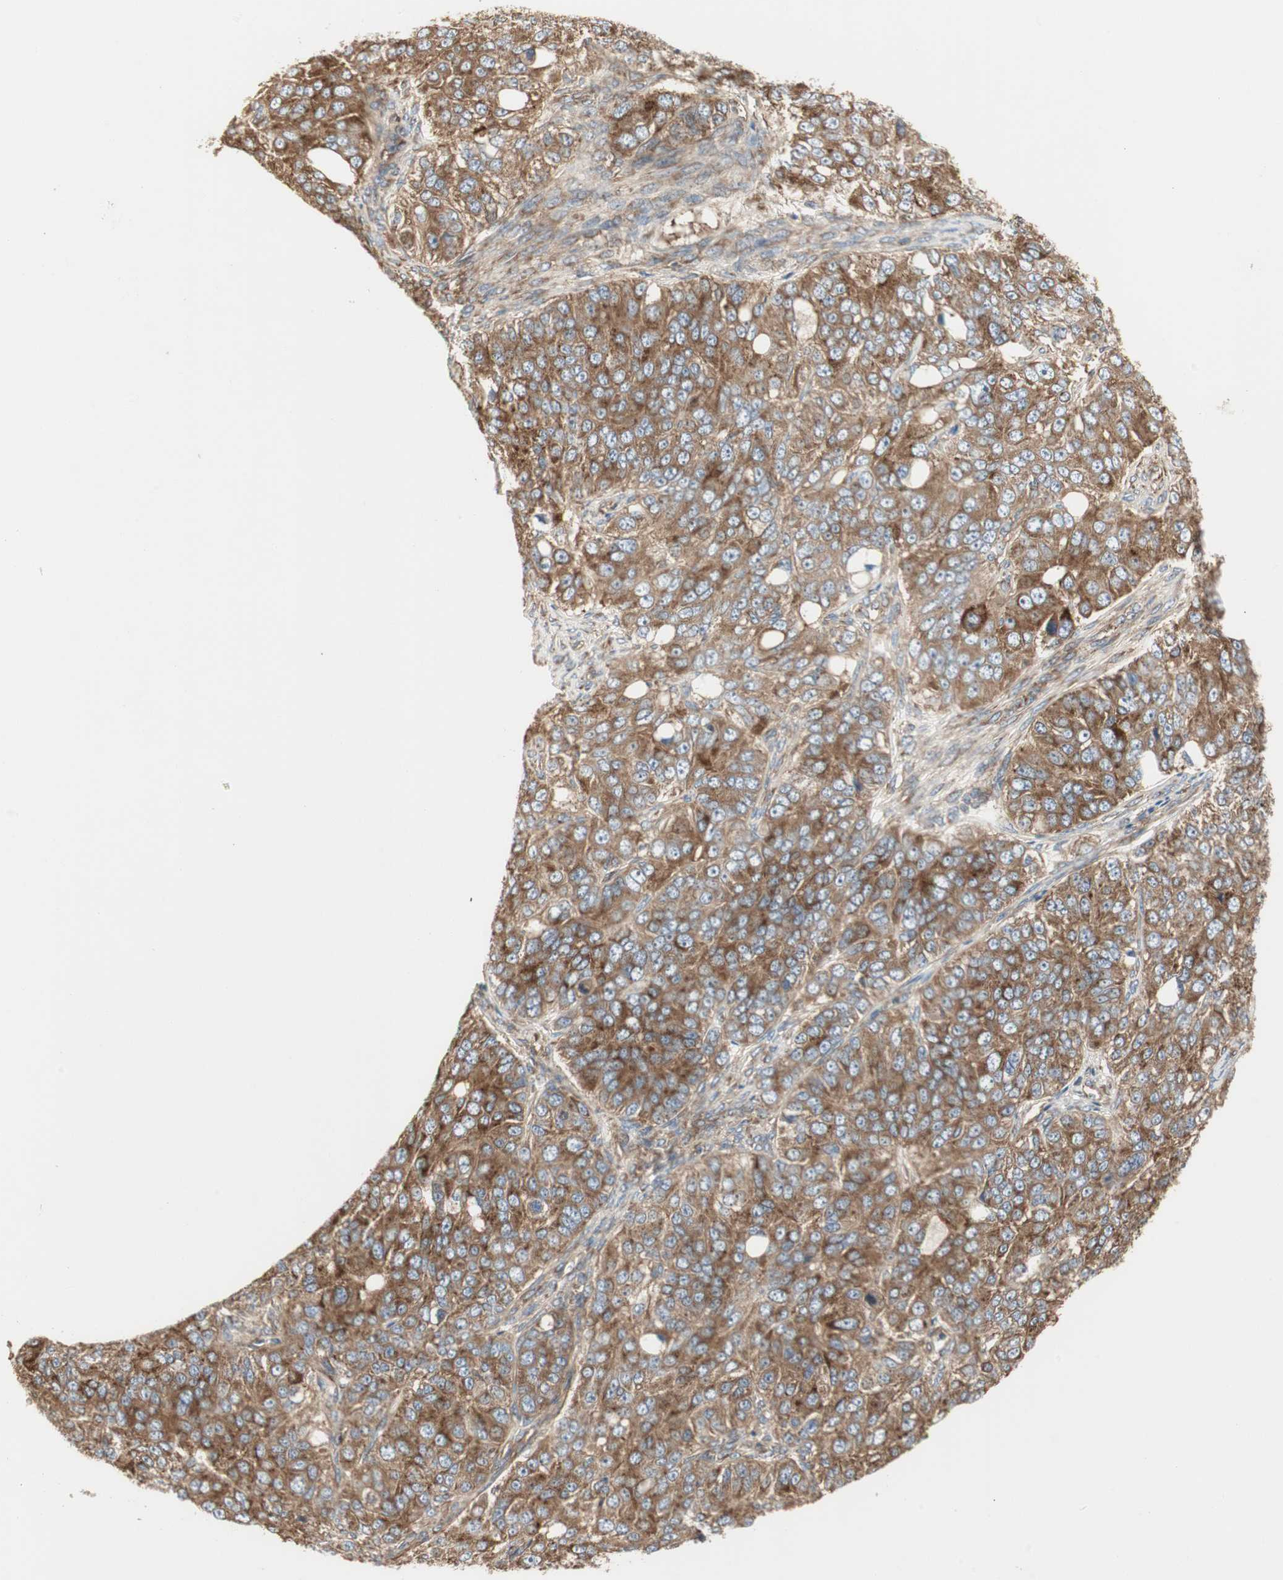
{"staining": {"intensity": "strong", "quantity": ">75%", "location": "cytoplasmic/membranous"}, "tissue": "ovarian cancer", "cell_type": "Tumor cells", "image_type": "cancer", "snomed": [{"axis": "morphology", "description": "Carcinoma, endometroid"}, {"axis": "topography", "description": "Ovary"}], "caption": "Brown immunohistochemical staining in endometroid carcinoma (ovarian) reveals strong cytoplasmic/membranous positivity in about >75% of tumor cells.", "gene": "H6PD", "patient": {"sex": "female", "age": 51}}